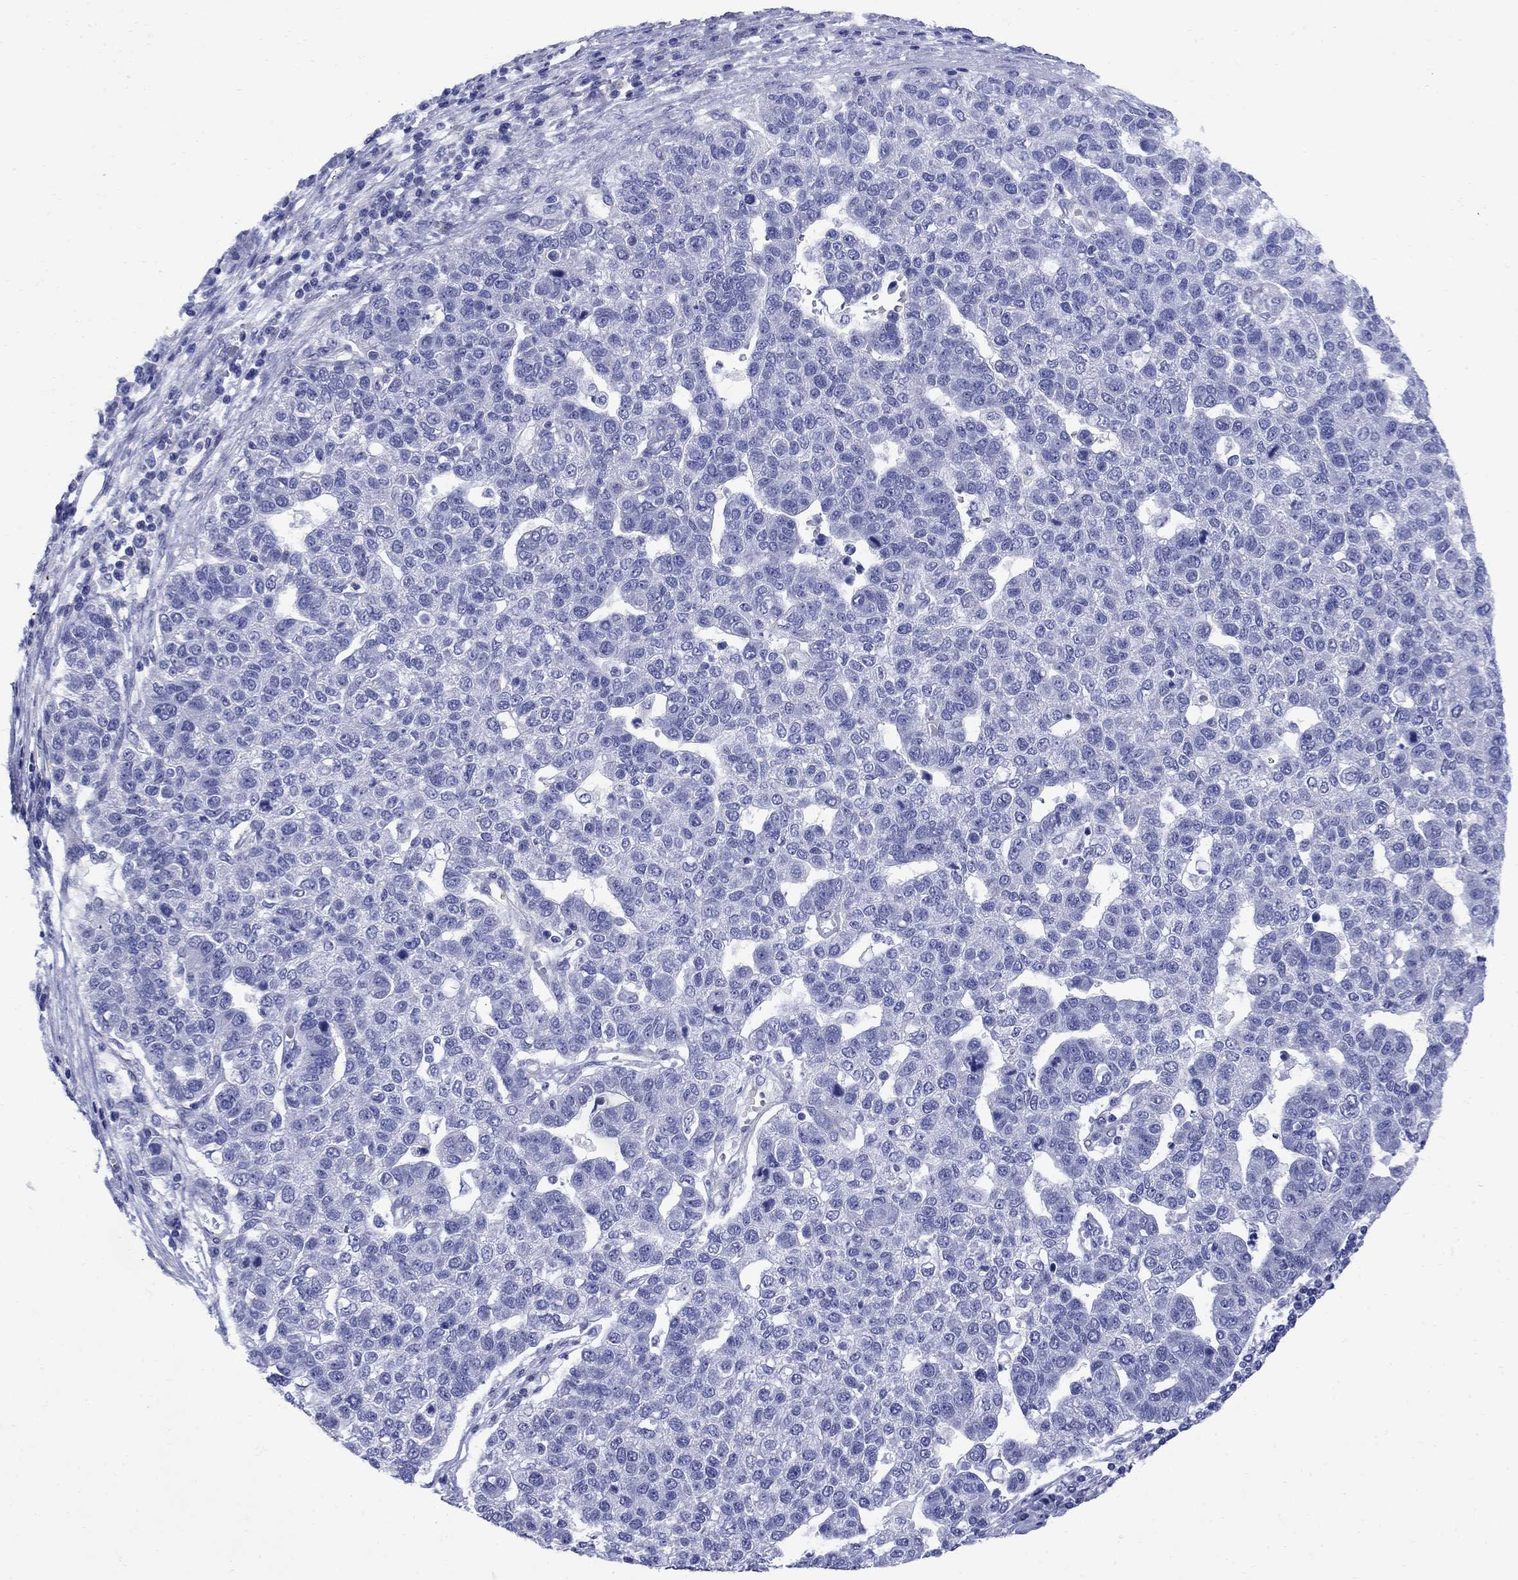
{"staining": {"intensity": "negative", "quantity": "none", "location": "none"}, "tissue": "pancreatic cancer", "cell_type": "Tumor cells", "image_type": "cancer", "snomed": [{"axis": "morphology", "description": "Adenocarcinoma, NOS"}, {"axis": "topography", "description": "Pancreas"}], "caption": "This is an IHC image of adenocarcinoma (pancreatic). There is no expression in tumor cells.", "gene": "SMCP", "patient": {"sex": "female", "age": 61}}